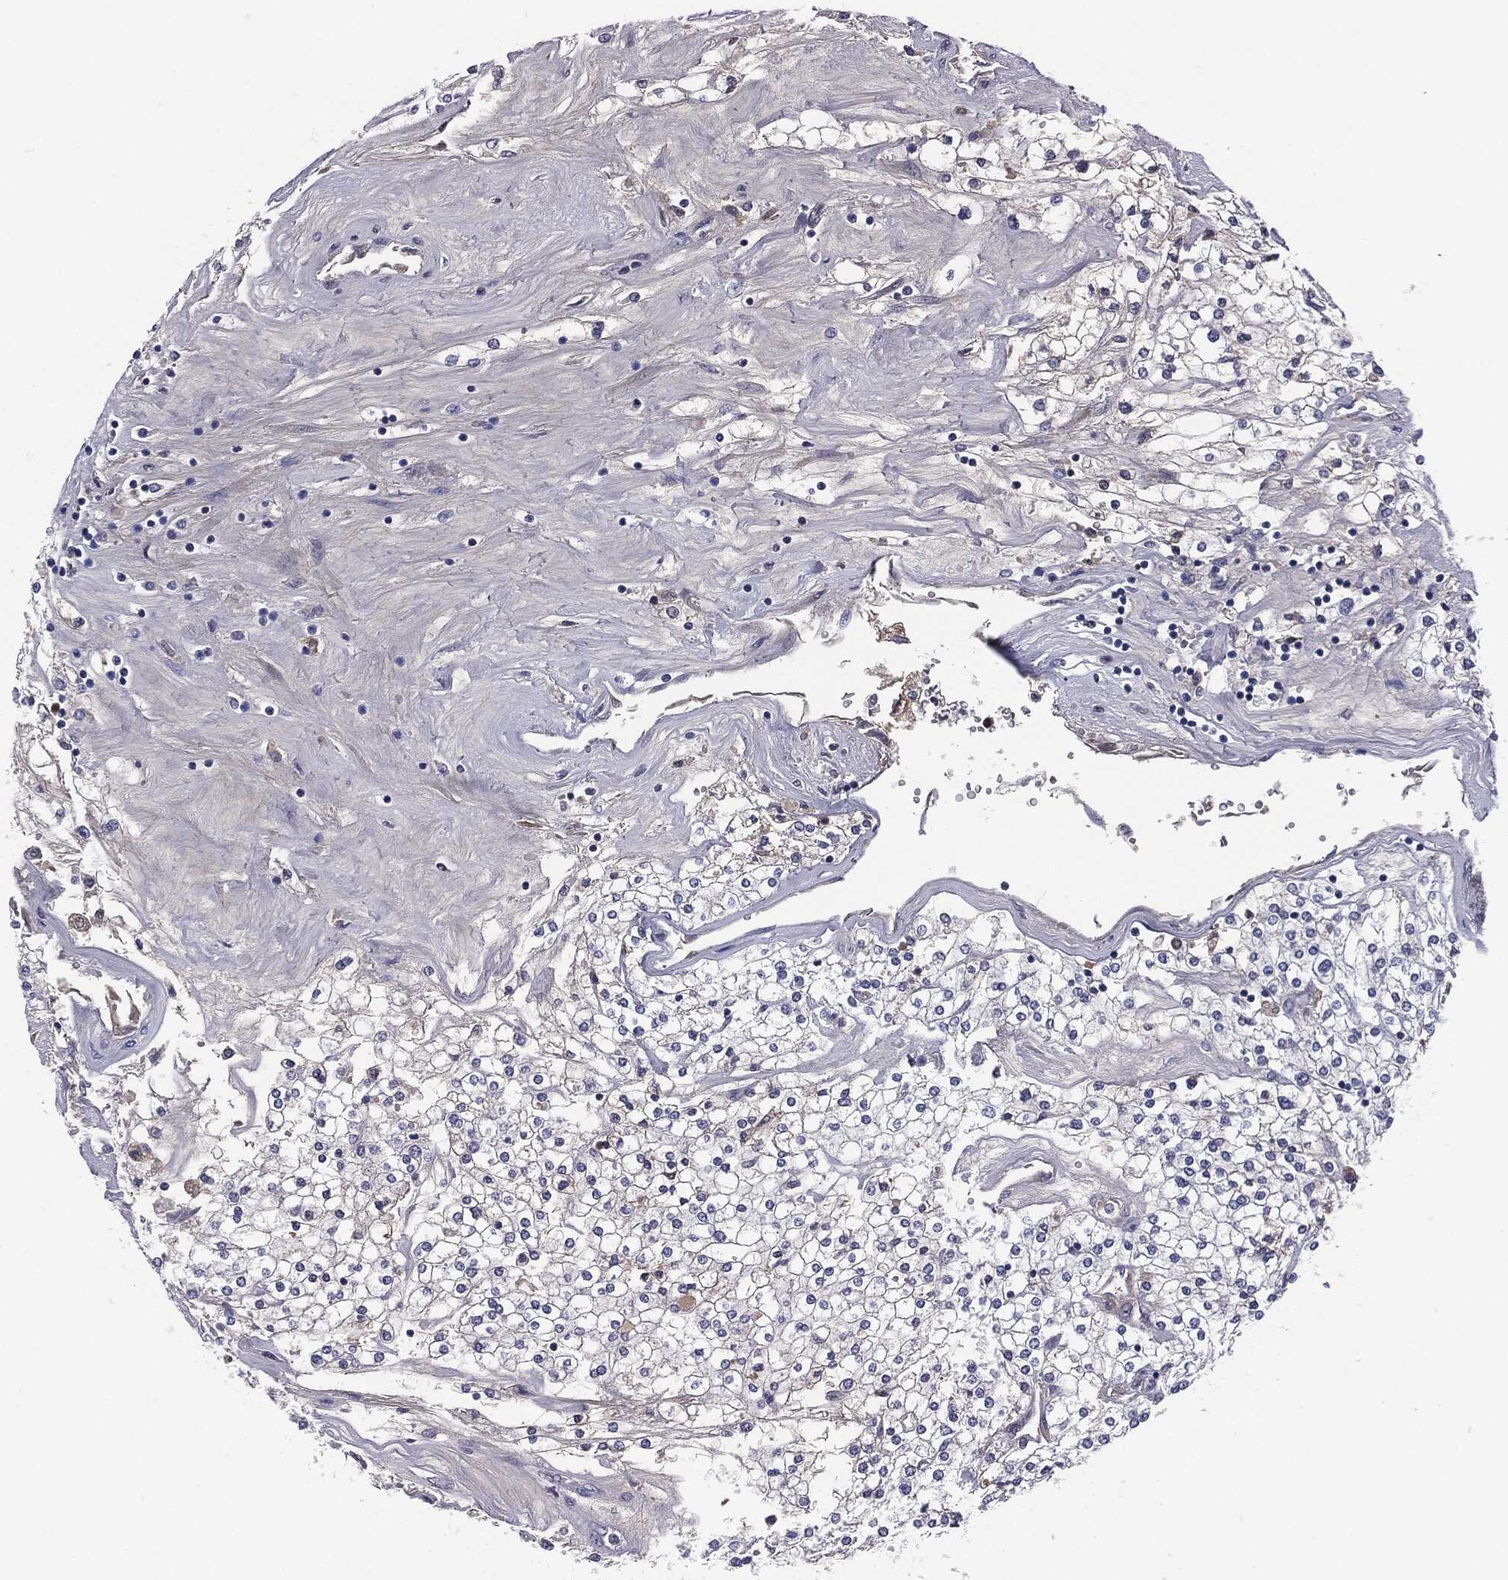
{"staining": {"intensity": "negative", "quantity": "none", "location": "none"}, "tissue": "renal cancer", "cell_type": "Tumor cells", "image_type": "cancer", "snomed": [{"axis": "morphology", "description": "Adenocarcinoma, NOS"}, {"axis": "topography", "description": "Kidney"}], "caption": "The micrograph demonstrates no staining of tumor cells in renal cancer (adenocarcinoma).", "gene": "SIGLEC7", "patient": {"sex": "male", "age": 80}}